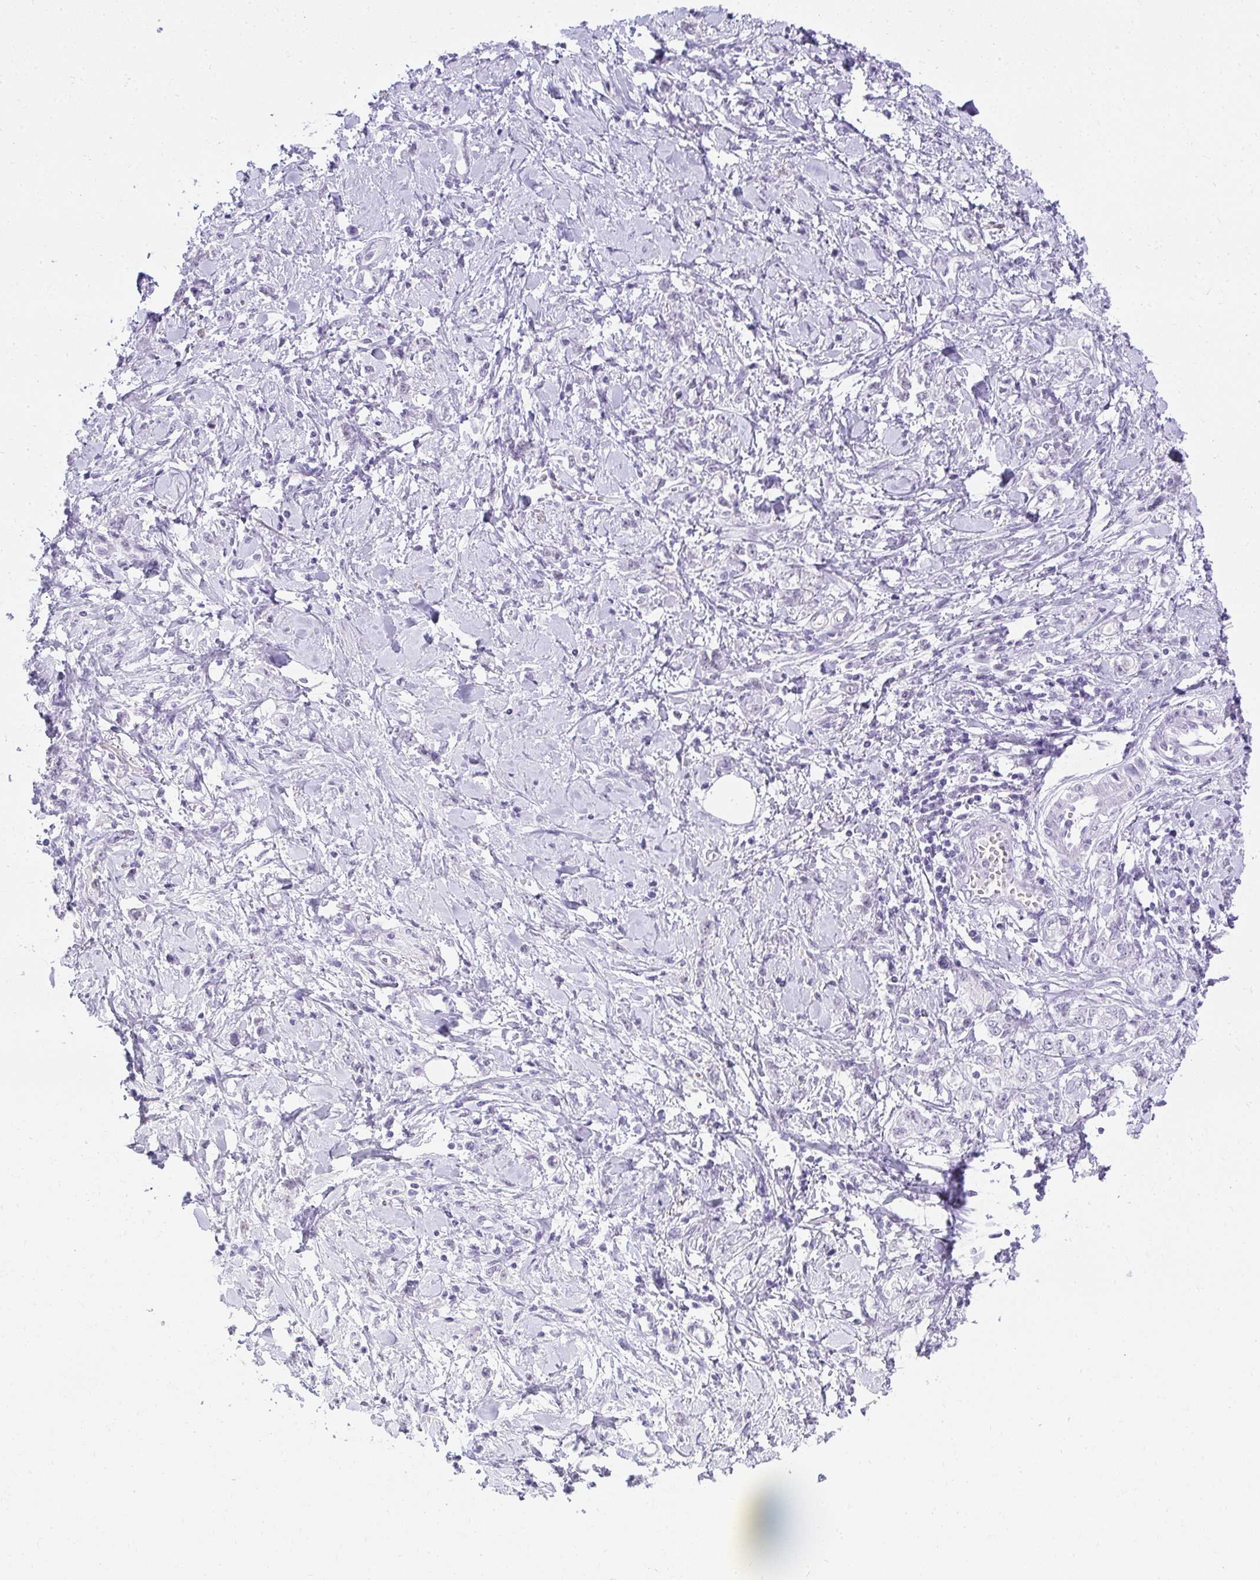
{"staining": {"intensity": "negative", "quantity": "none", "location": "none"}, "tissue": "stomach cancer", "cell_type": "Tumor cells", "image_type": "cancer", "snomed": [{"axis": "morphology", "description": "Adenocarcinoma, NOS"}, {"axis": "topography", "description": "Stomach"}], "caption": "High power microscopy micrograph of an IHC photomicrograph of stomach adenocarcinoma, revealing no significant expression in tumor cells.", "gene": "PLA2G1B", "patient": {"sex": "female", "age": 76}}